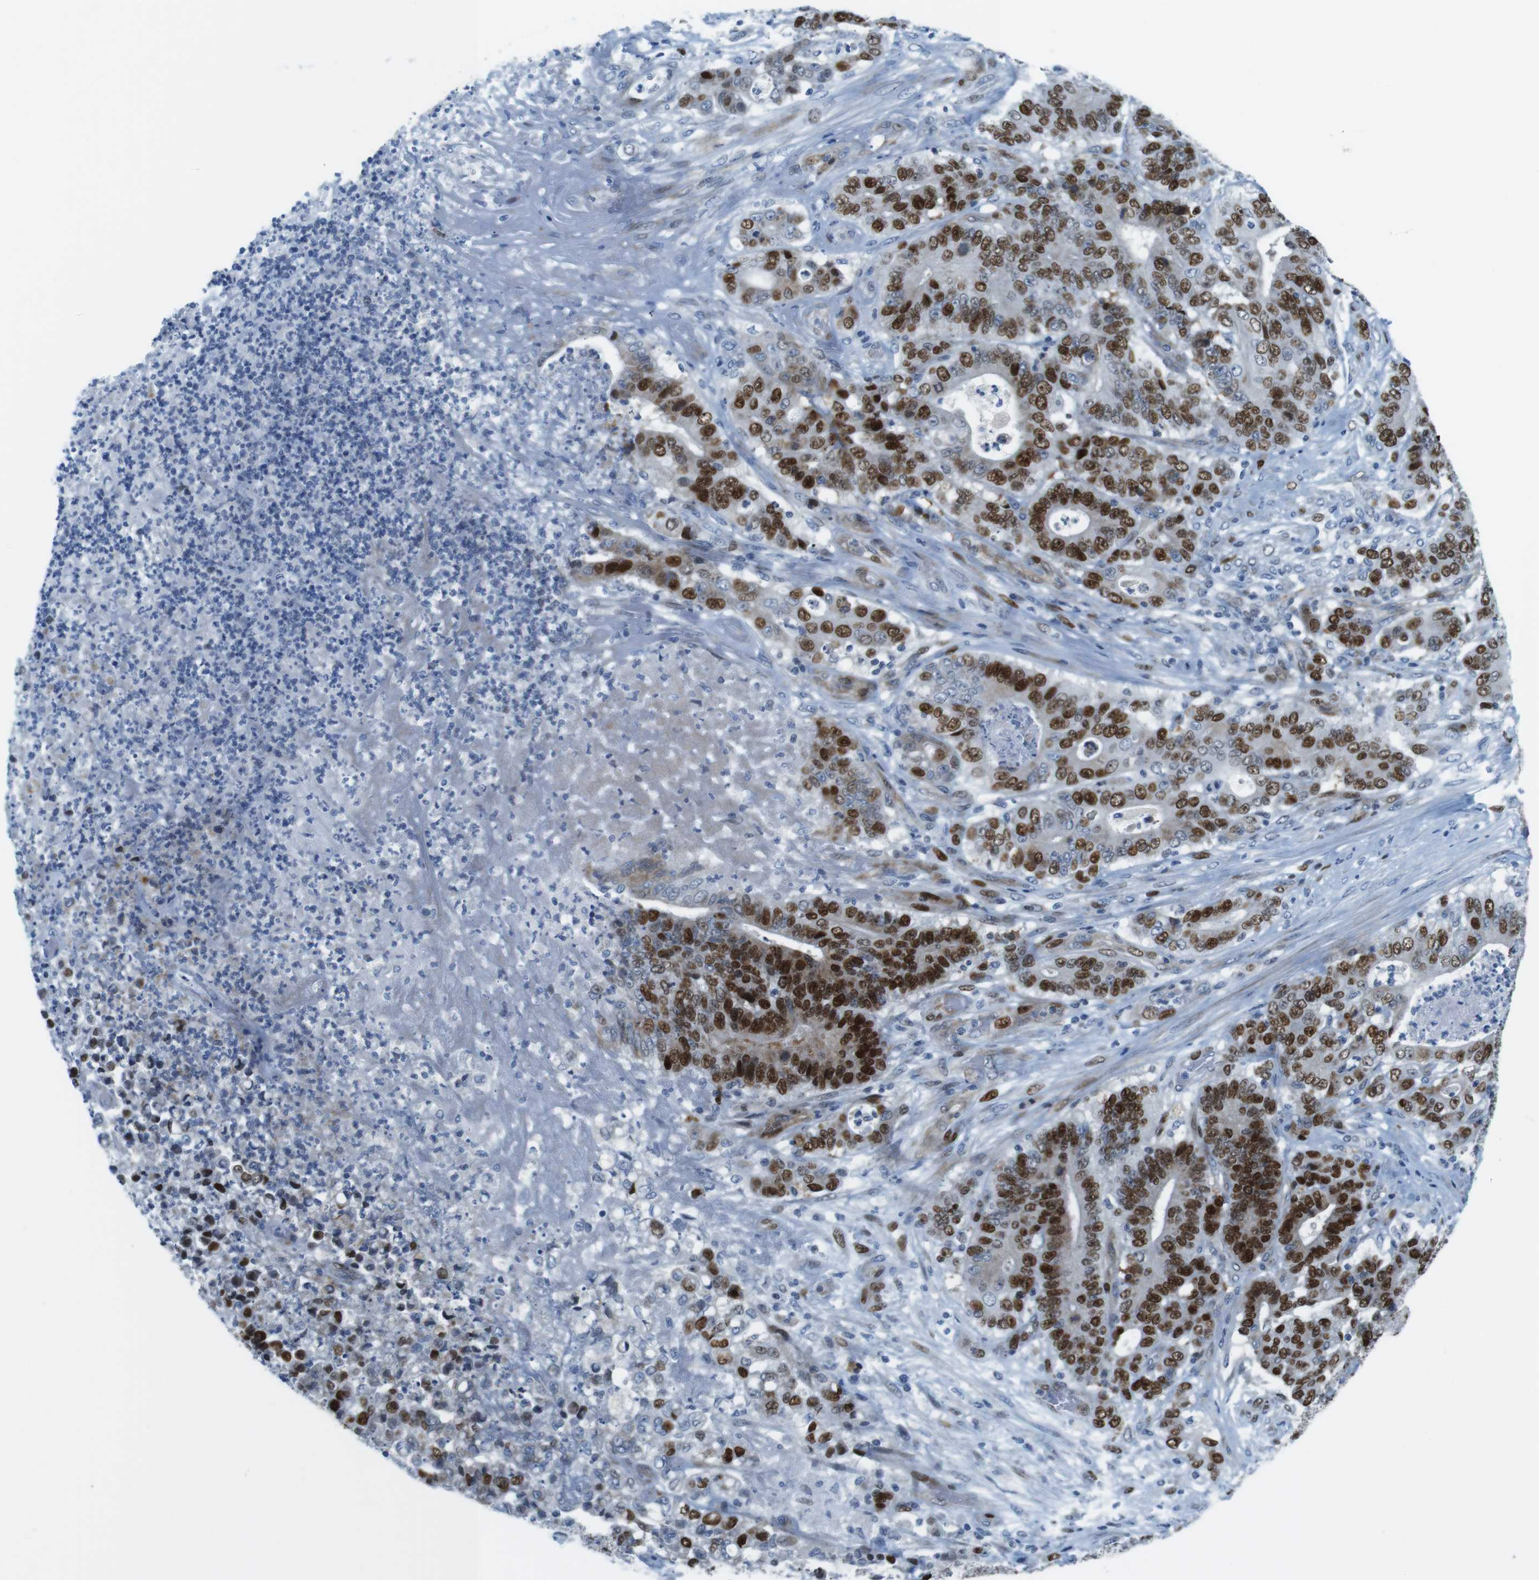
{"staining": {"intensity": "strong", "quantity": ">75%", "location": "nuclear"}, "tissue": "stomach cancer", "cell_type": "Tumor cells", "image_type": "cancer", "snomed": [{"axis": "morphology", "description": "Adenocarcinoma, NOS"}, {"axis": "topography", "description": "Stomach"}], "caption": "DAB (3,3'-diaminobenzidine) immunohistochemical staining of adenocarcinoma (stomach) reveals strong nuclear protein expression in about >75% of tumor cells.", "gene": "CHAF1A", "patient": {"sex": "female", "age": 73}}